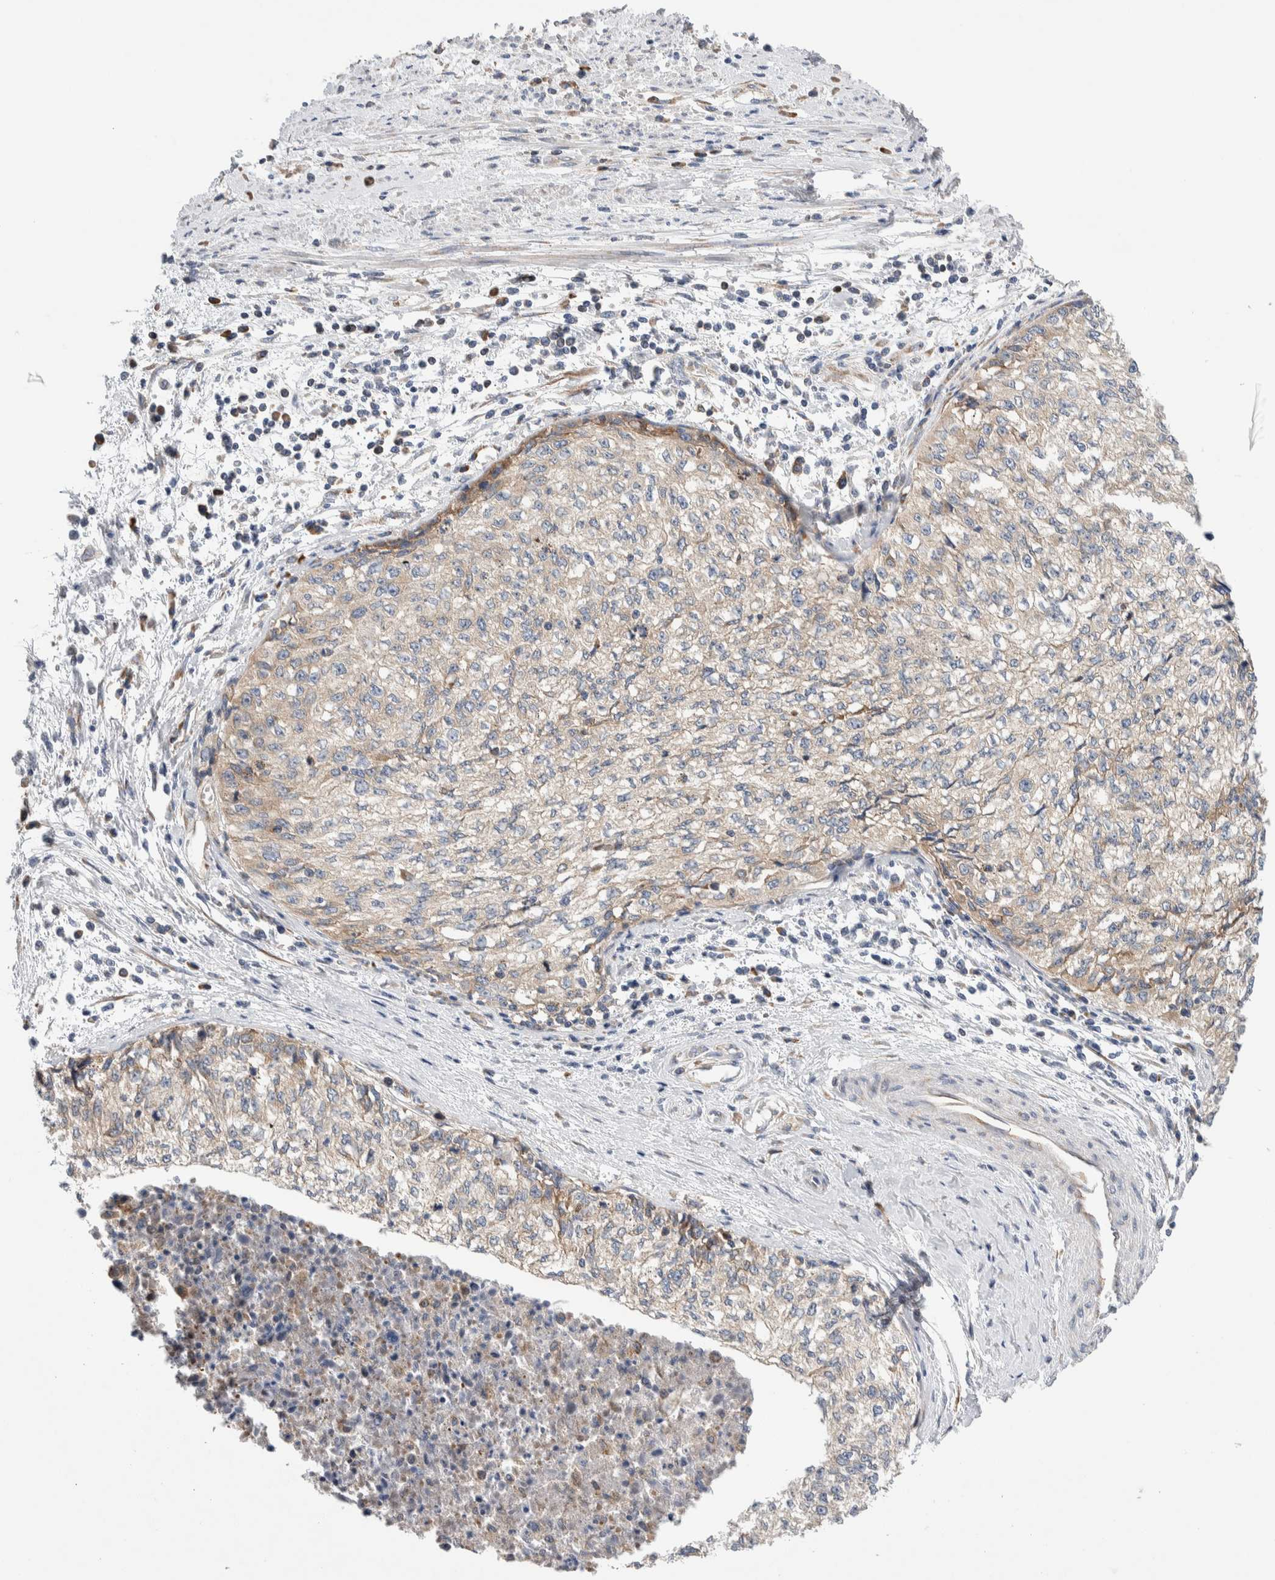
{"staining": {"intensity": "weak", "quantity": "<25%", "location": "cytoplasmic/membranous"}, "tissue": "cervical cancer", "cell_type": "Tumor cells", "image_type": "cancer", "snomed": [{"axis": "morphology", "description": "Squamous cell carcinoma, NOS"}, {"axis": "topography", "description": "Cervix"}], "caption": "This is an IHC image of human cervical cancer (squamous cell carcinoma). There is no positivity in tumor cells.", "gene": "RACK1", "patient": {"sex": "female", "age": 57}}